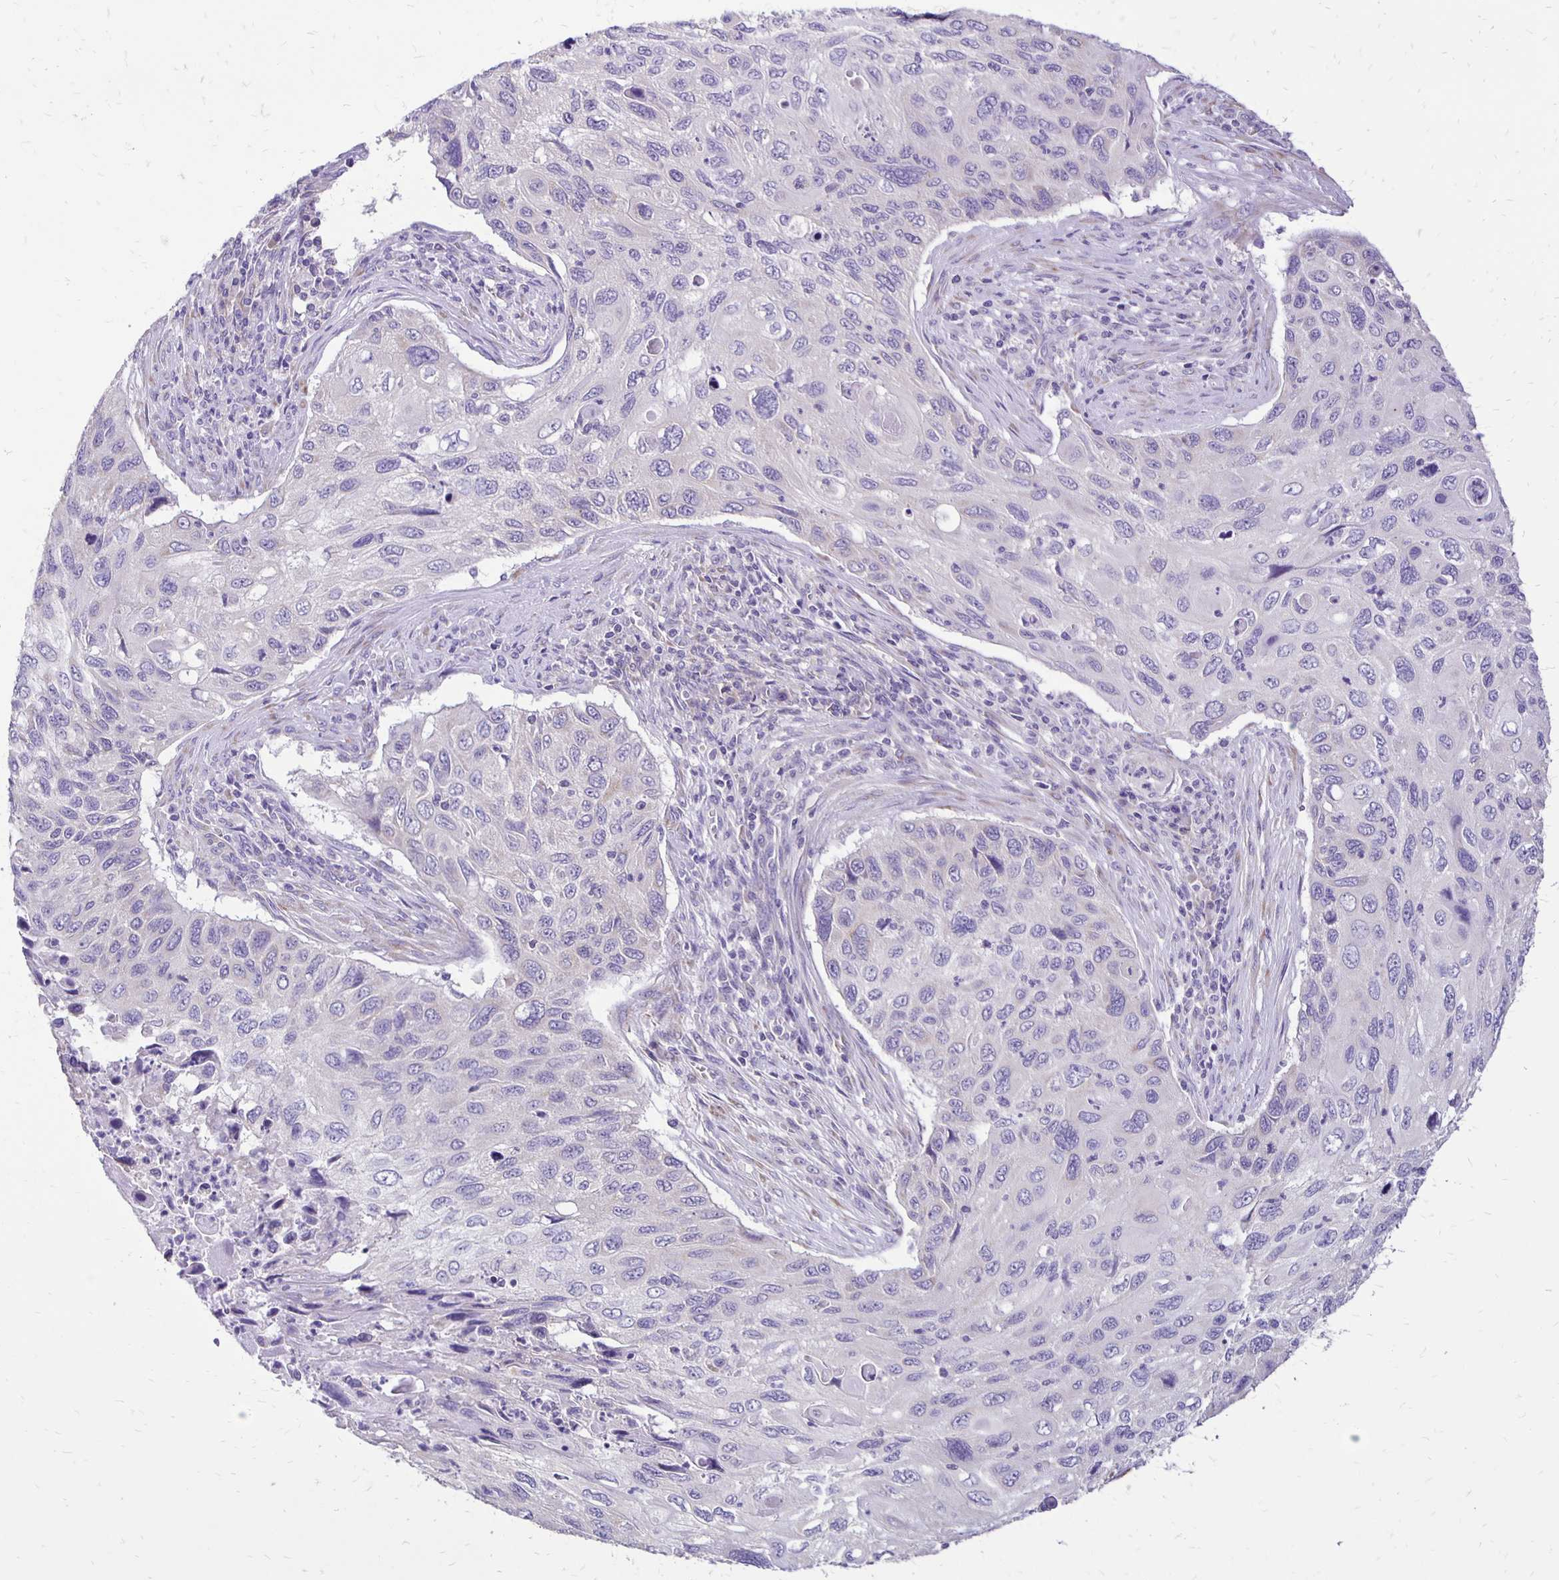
{"staining": {"intensity": "negative", "quantity": "none", "location": "none"}, "tissue": "cervical cancer", "cell_type": "Tumor cells", "image_type": "cancer", "snomed": [{"axis": "morphology", "description": "Squamous cell carcinoma, NOS"}, {"axis": "topography", "description": "Cervix"}], "caption": "DAB immunohistochemical staining of human cervical squamous cell carcinoma shows no significant expression in tumor cells.", "gene": "ANKRD45", "patient": {"sex": "female", "age": 70}}